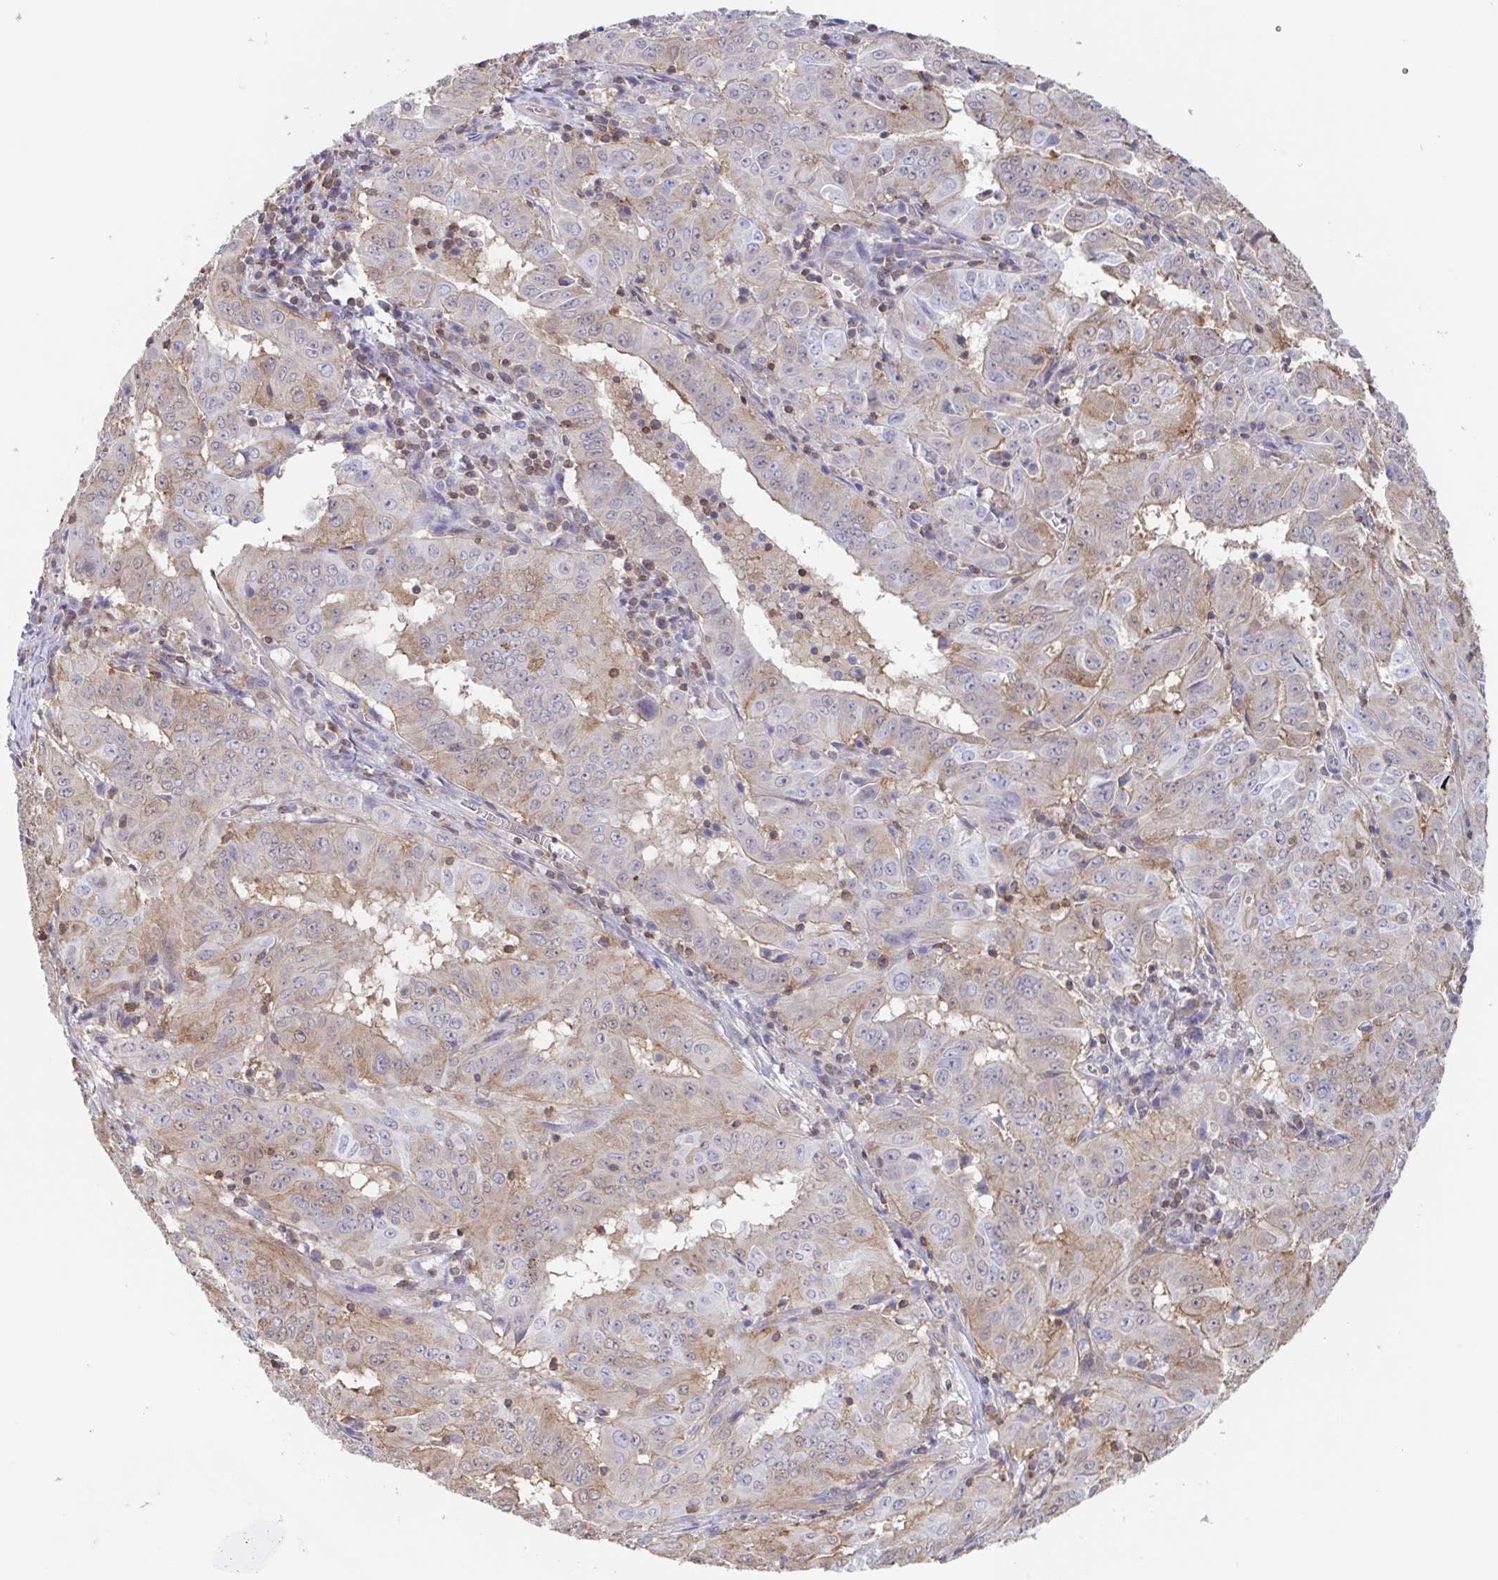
{"staining": {"intensity": "weak", "quantity": "25%-75%", "location": "cytoplasmic/membranous"}, "tissue": "pancreatic cancer", "cell_type": "Tumor cells", "image_type": "cancer", "snomed": [{"axis": "morphology", "description": "Adenocarcinoma, NOS"}, {"axis": "topography", "description": "Pancreas"}], "caption": "Human pancreatic adenocarcinoma stained for a protein (brown) displays weak cytoplasmic/membranous positive positivity in about 25%-75% of tumor cells.", "gene": "AGFG2", "patient": {"sex": "male", "age": 63}}